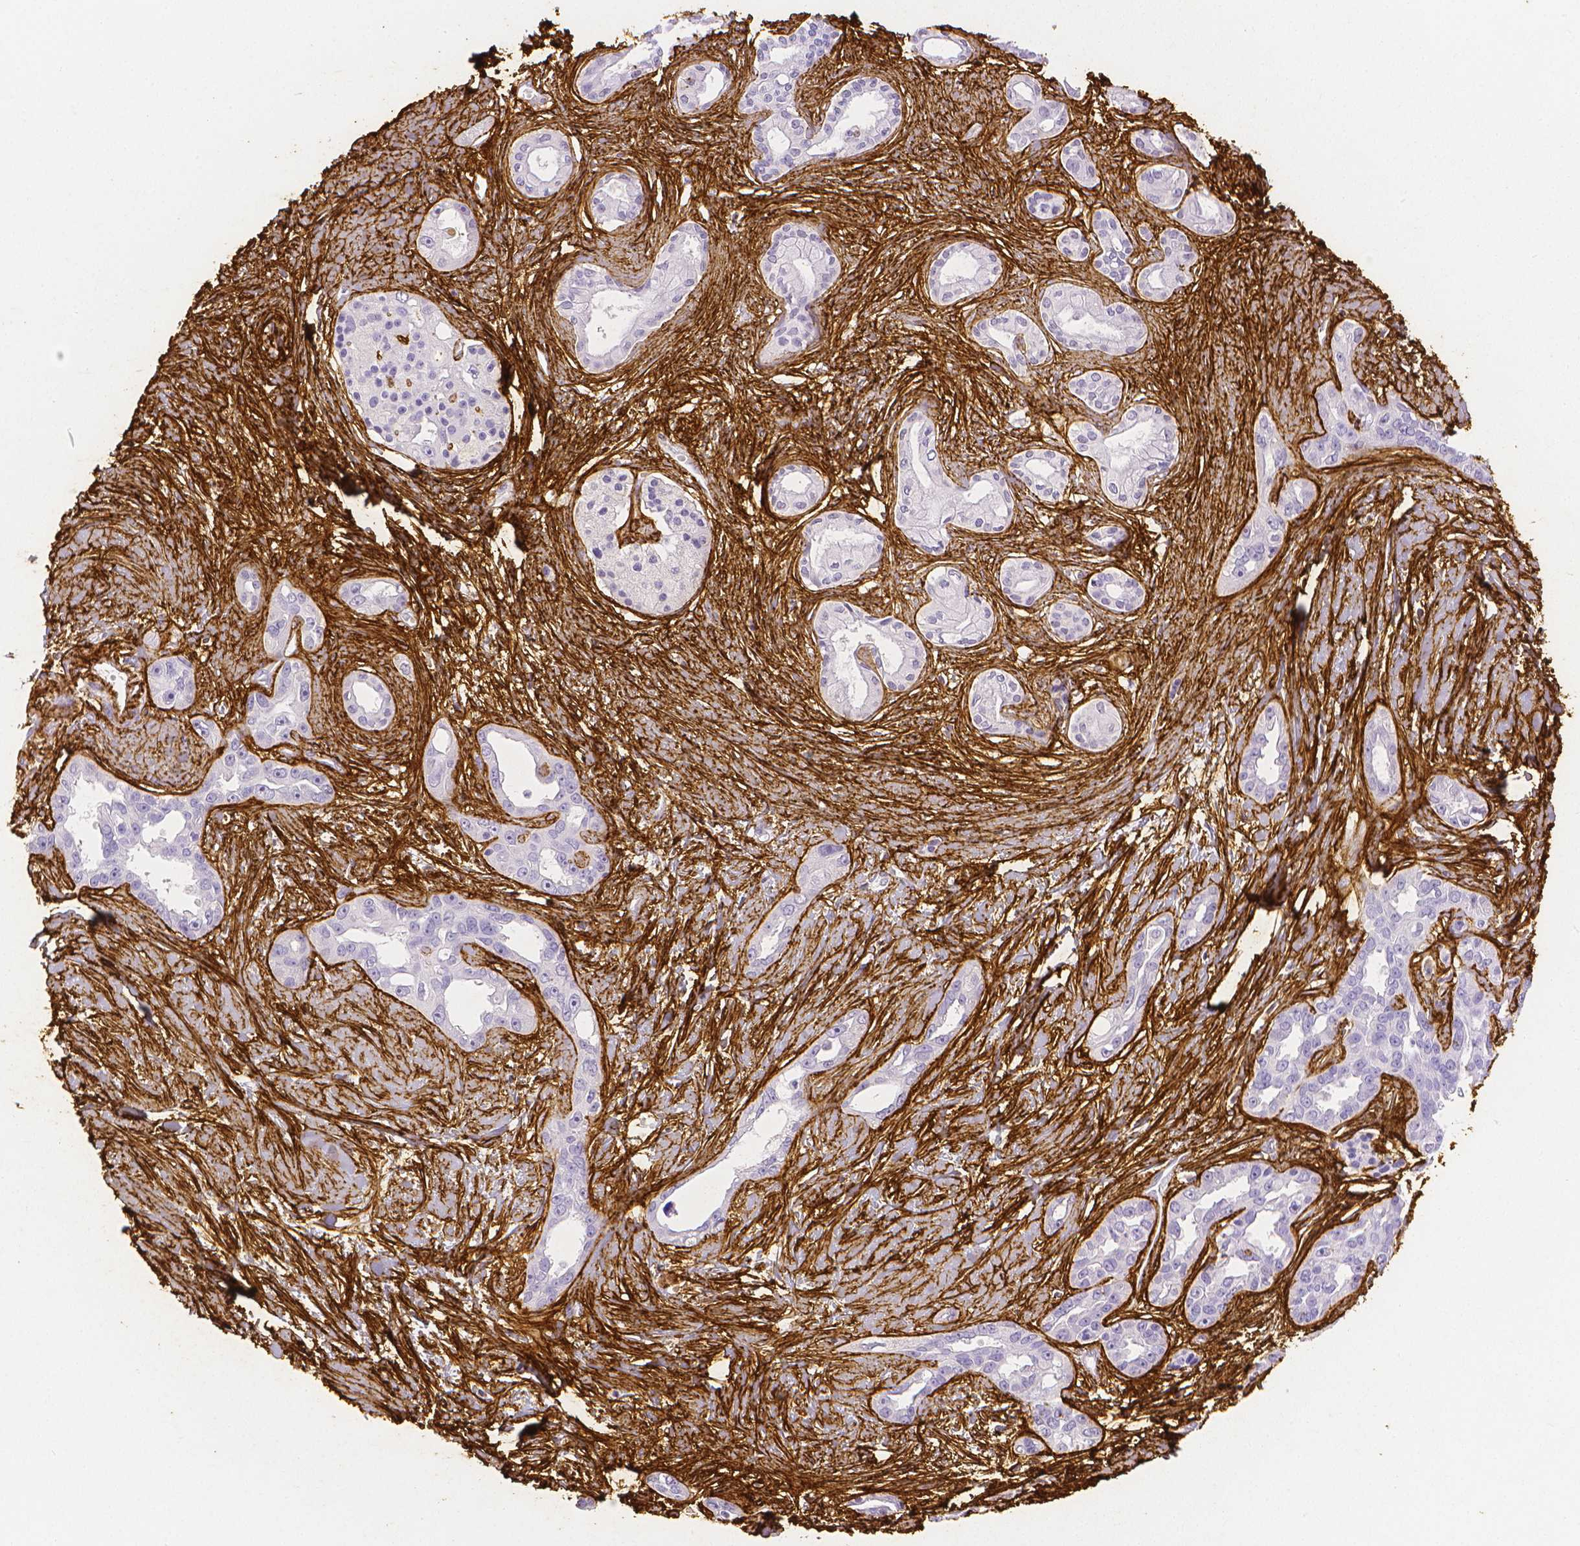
{"staining": {"intensity": "negative", "quantity": "none", "location": "none"}, "tissue": "pancreatic cancer", "cell_type": "Tumor cells", "image_type": "cancer", "snomed": [{"axis": "morphology", "description": "Adenocarcinoma, NOS"}, {"axis": "topography", "description": "Pancreas"}], "caption": "The photomicrograph demonstrates no staining of tumor cells in adenocarcinoma (pancreatic).", "gene": "FBN1", "patient": {"sex": "female", "age": 50}}